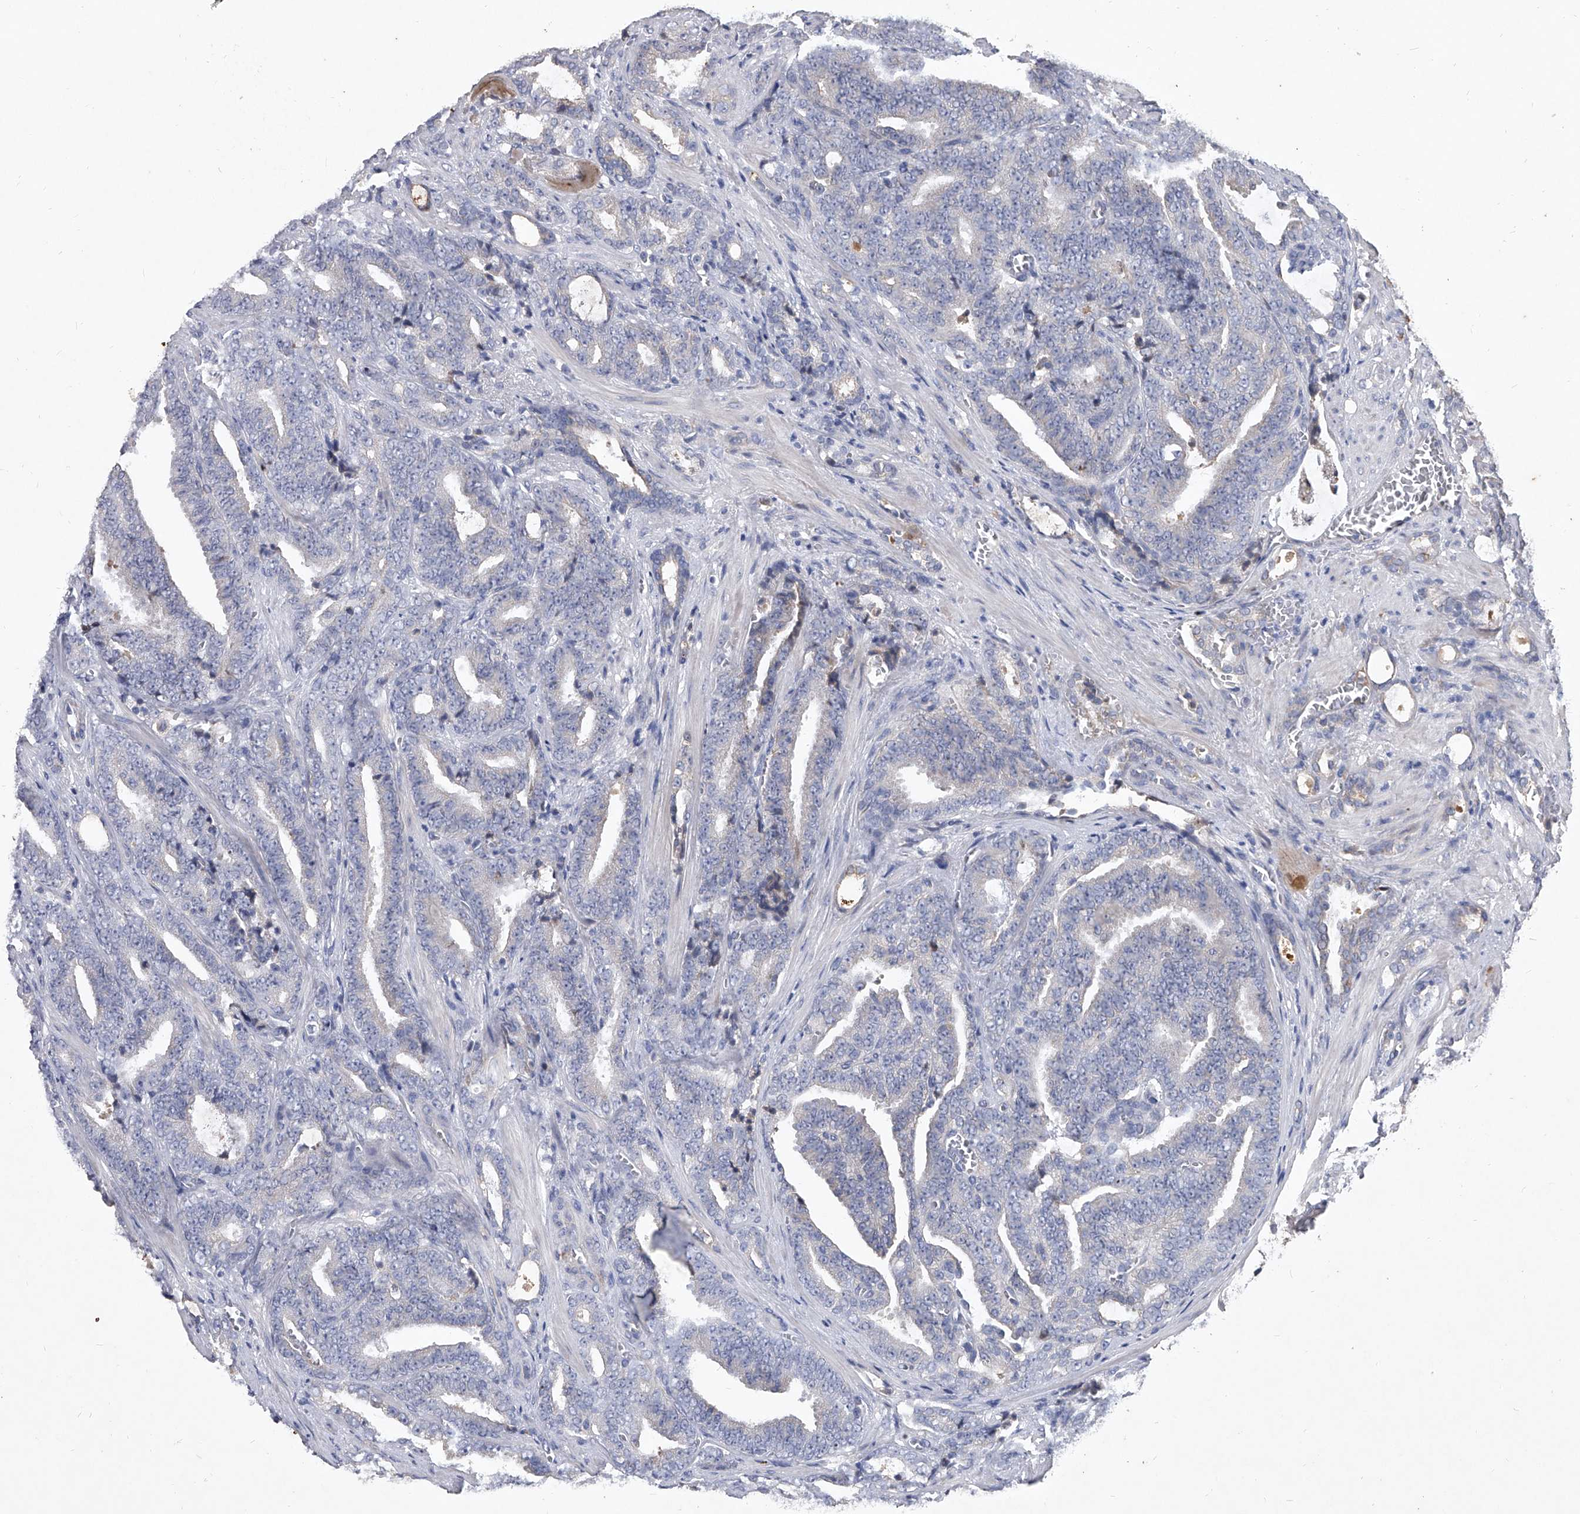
{"staining": {"intensity": "negative", "quantity": "none", "location": "none"}, "tissue": "prostate cancer", "cell_type": "Tumor cells", "image_type": "cancer", "snomed": [{"axis": "morphology", "description": "Adenocarcinoma, High grade"}, {"axis": "topography", "description": "Prostate and seminal vesicle, NOS"}], "caption": "Tumor cells are negative for protein expression in human prostate high-grade adenocarcinoma. (DAB (3,3'-diaminobenzidine) IHC with hematoxylin counter stain).", "gene": "C5", "patient": {"sex": "male", "age": 67}}